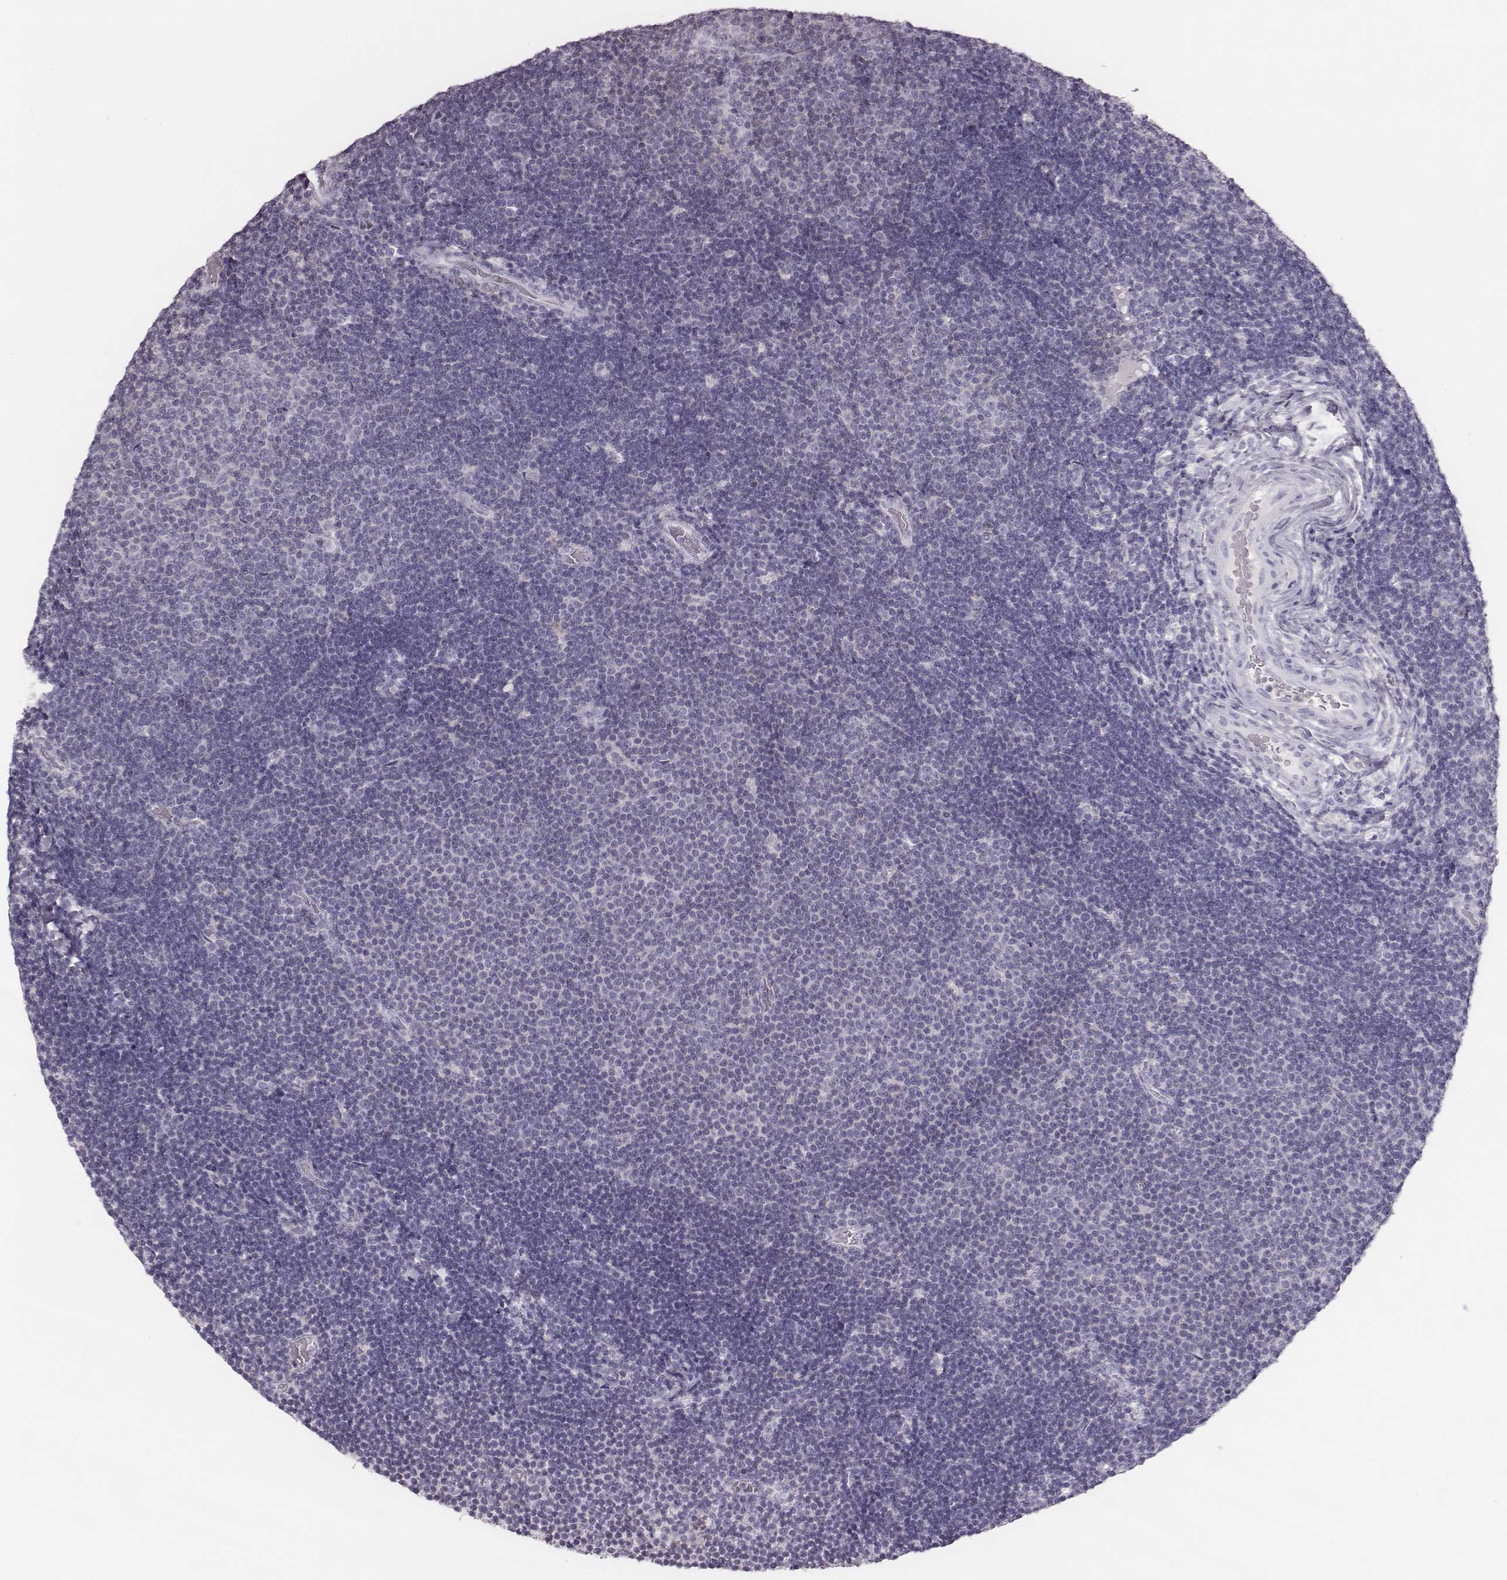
{"staining": {"intensity": "negative", "quantity": "none", "location": "none"}, "tissue": "lymphoma", "cell_type": "Tumor cells", "image_type": "cancer", "snomed": [{"axis": "morphology", "description": "Malignant lymphoma, non-Hodgkin's type, Low grade"}, {"axis": "topography", "description": "Brain"}], "caption": "Immunohistochemical staining of low-grade malignant lymphoma, non-Hodgkin's type shows no significant expression in tumor cells.", "gene": "ZNF365", "patient": {"sex": "female", "age": 66}}